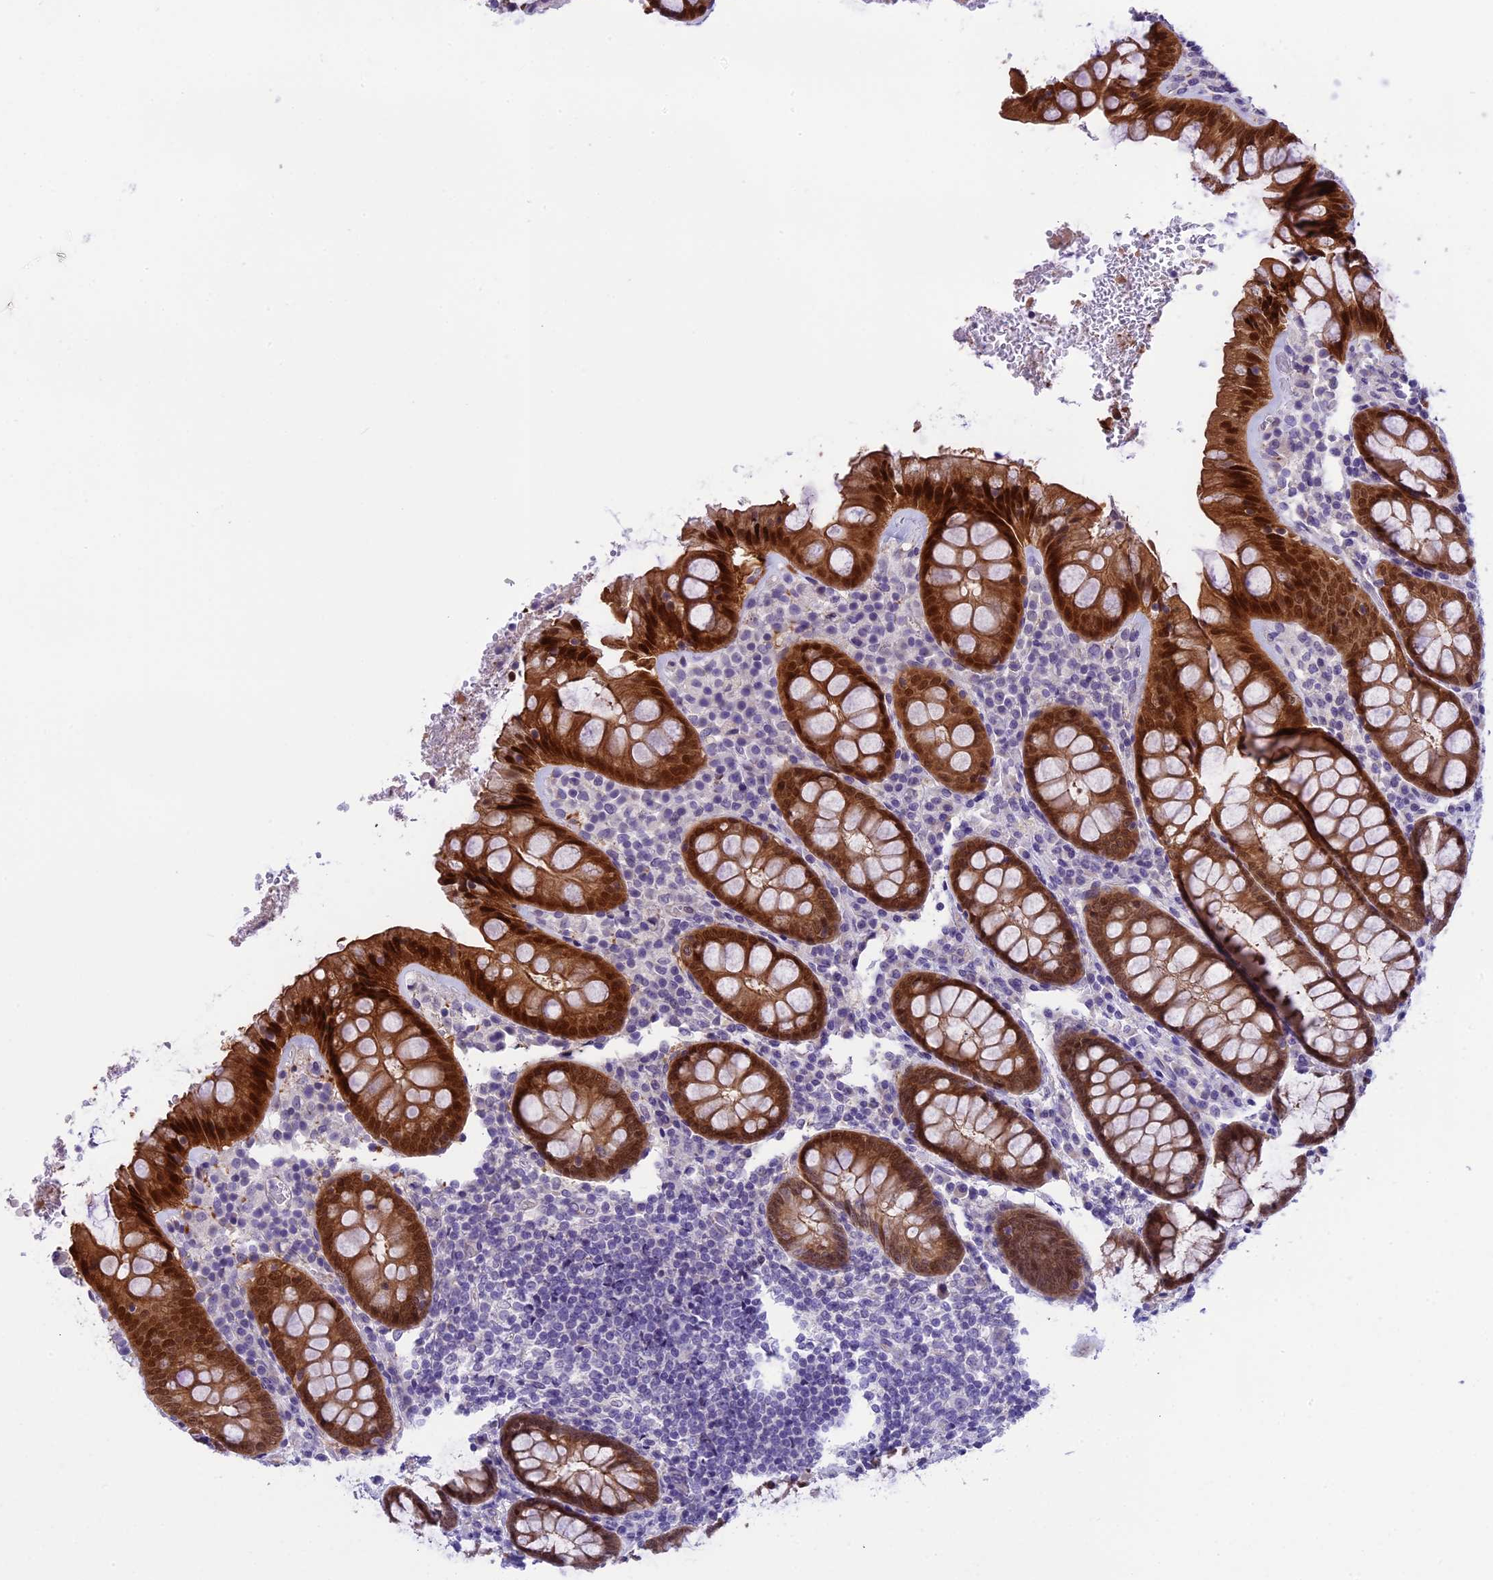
{"staining": {"intensity": "strong", "quantity": ">75%", "location": "cytoplasmic/membranous,nuclear"}, "tissue": "rectum", "cell_type": "Glandular cells", "image_type": "normal", "snomed": [{"axis": "morphology", "description": "Normal tissue, NOS"}, {"axis": "topography", "description": "Rectum"}], "caption": "A micrograph showing strong cytoplasmic/membranous,nuclear staining in about >75% of glandular cells in unremarkable rectum, as visualized by brown immunohistochemical staining.", "gene": "PRR15", "patient": {"sex": "male", "age": 83}}